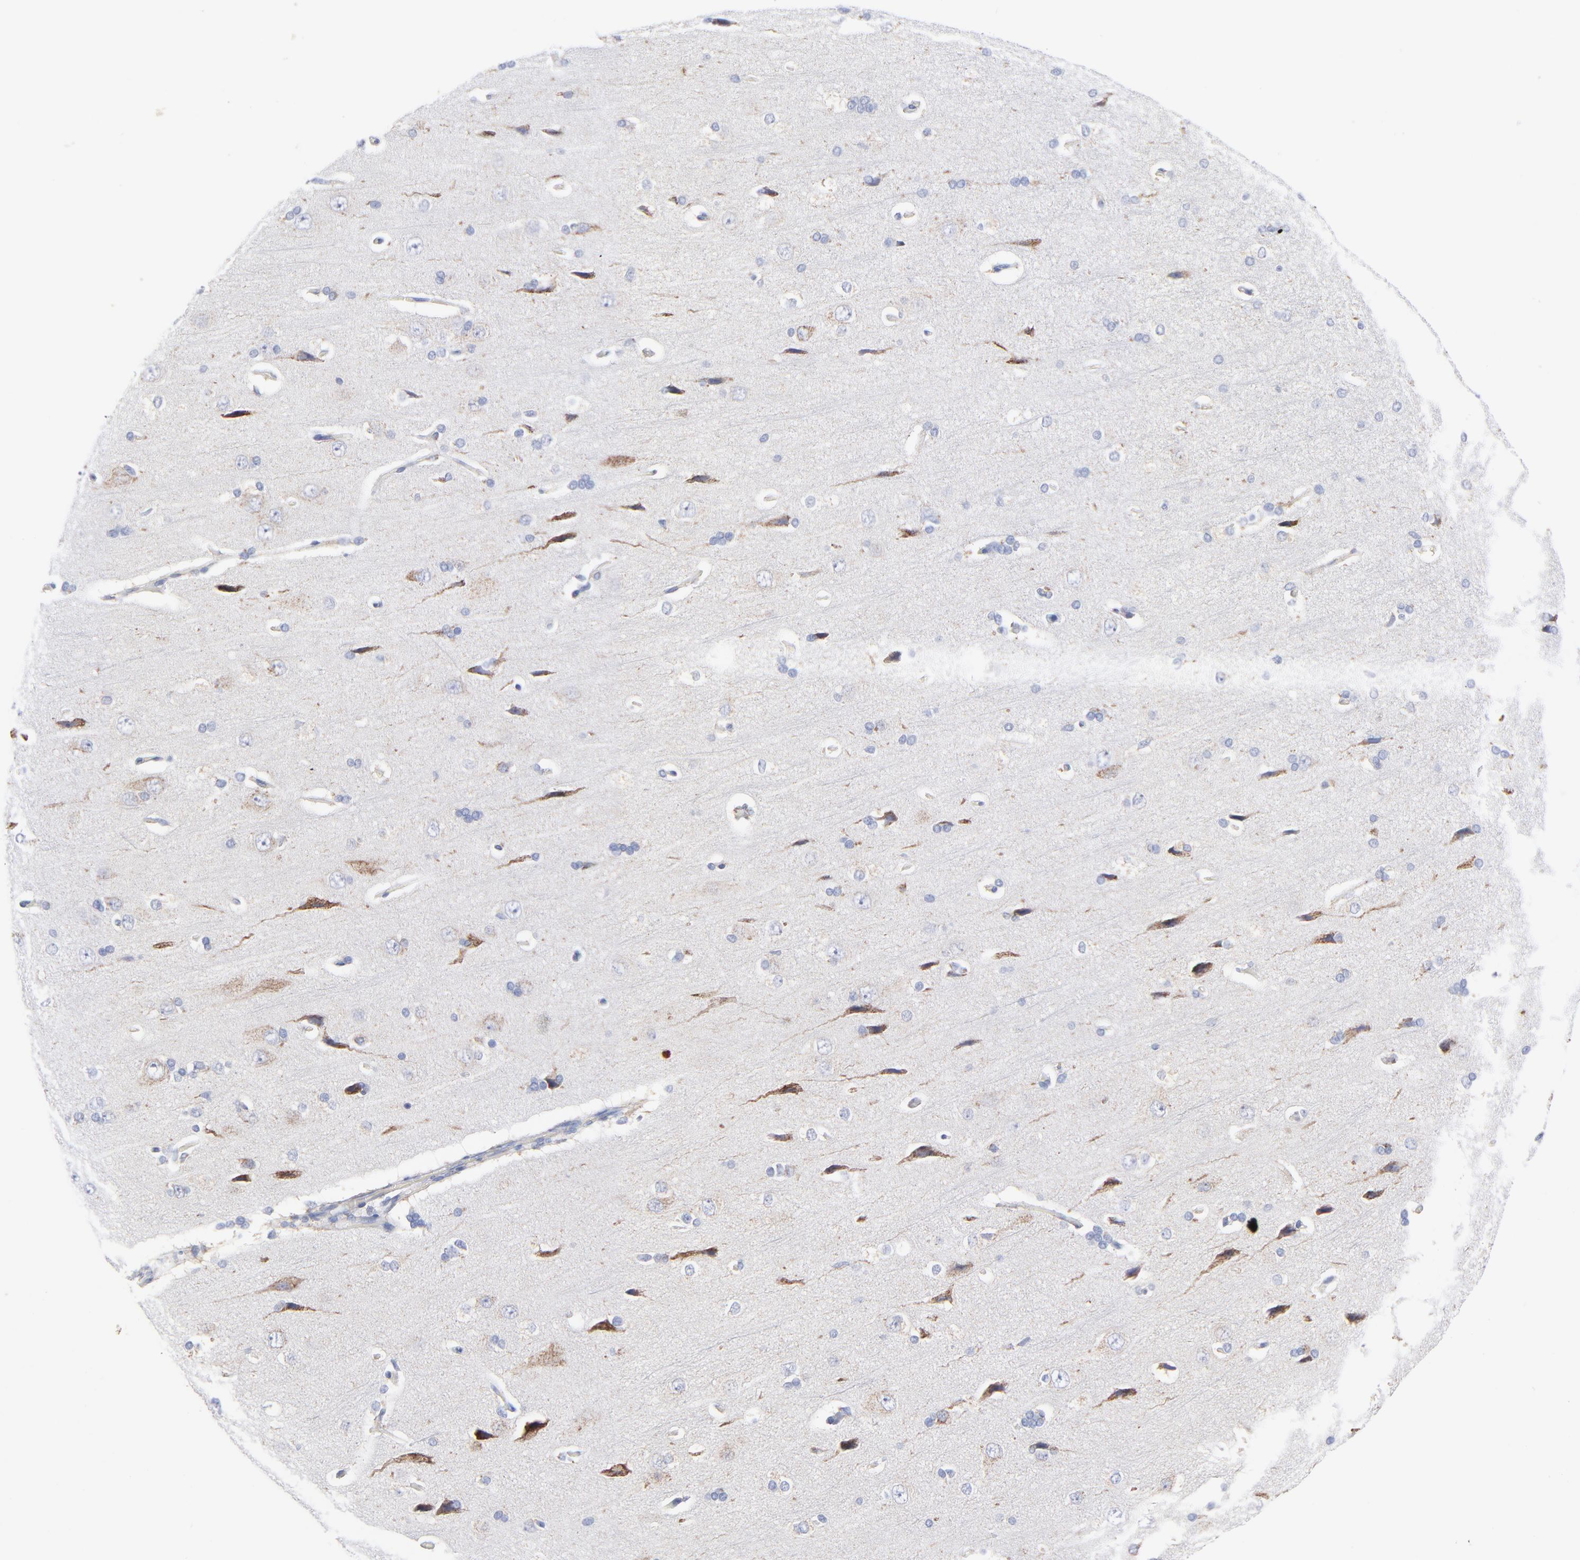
{"staining": {"intensity": "negative", "quantity": "none", "location": "none"}, "tissue": "cerebral cortex", "cell_type": "Endothelial cells", "image_type": "normal", "snomed": [{"axis": "morphology", "description": "Normal tissue, NOS"}, {"axis": "topography", "description": "Cerebral cortex"}], "caption": "A high-resolution histopathology image shows immunohistochemistry staining of unremarkable cerebral cortex, which displays no significant expression in endothelial cells. Nuclei are stained in blue.", "gene": "CHCHD10", "patient": {"sex": "male", "age": 62}}